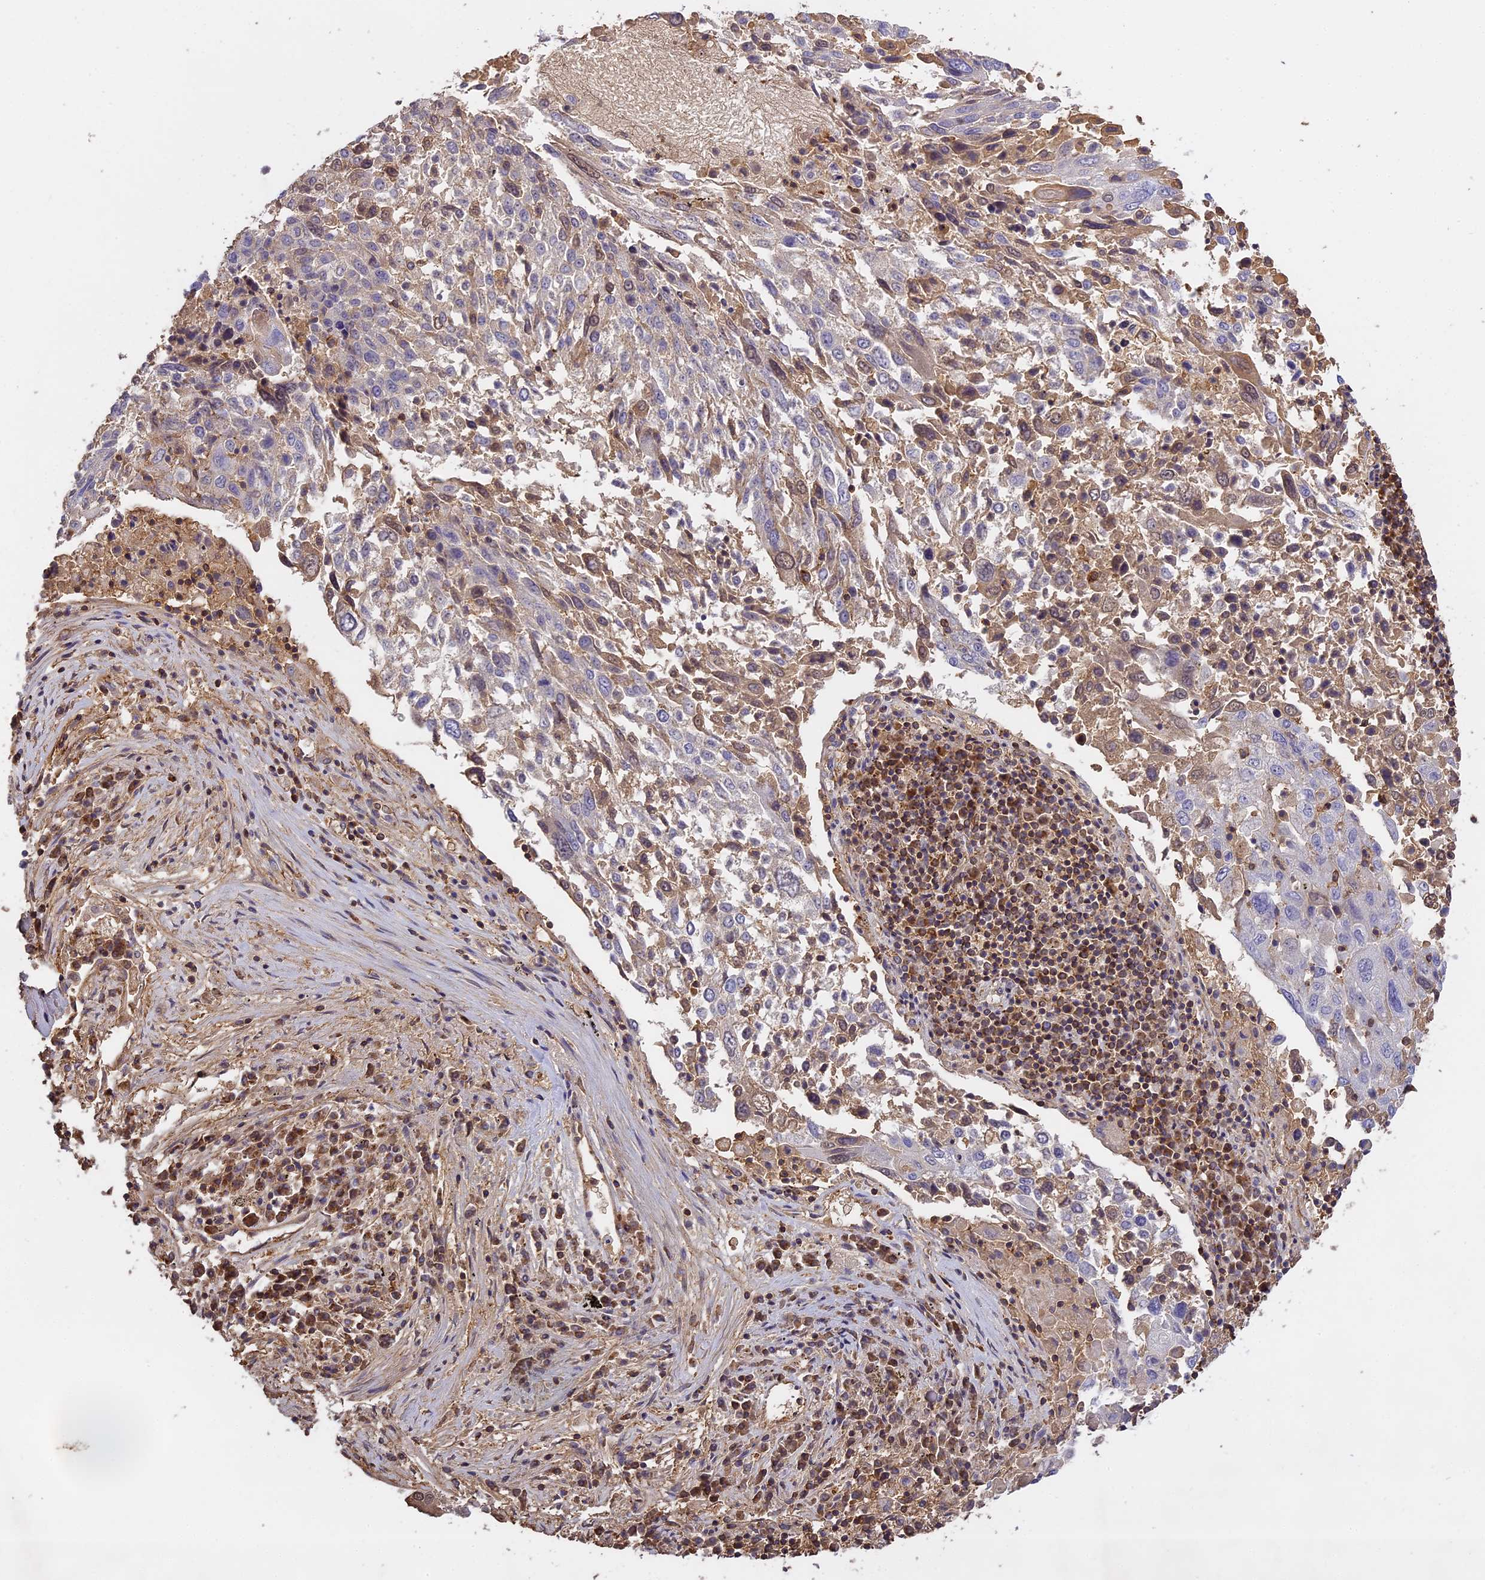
{"staining": {"intensity": "negative", "quantity": "none", "location": "none"}, "tissue": "lung cancer", "cell_type": "Tumor cells", "image_type": "cancer", "snomed": [{"axis": "morphology", "description": "Squamous cell carcinoma, NOS"}, {"axis": "topography", "description": "Lung"}], "caption": "High magnification brightfield microscopy of lung cancer (squamous cell carcinoma) stained with DAB (brown) and counterstained with hematoxylin (blue): tumor cells show no significant positivity. (Stains: DAB (3,3'-diaminobenzidine) IHC with hematoxylin counter stain, Microscopy: brightfield microscopy at high magnification).", "gene": "CFAP119", "patient": {"sex": "male", "age": 65}}